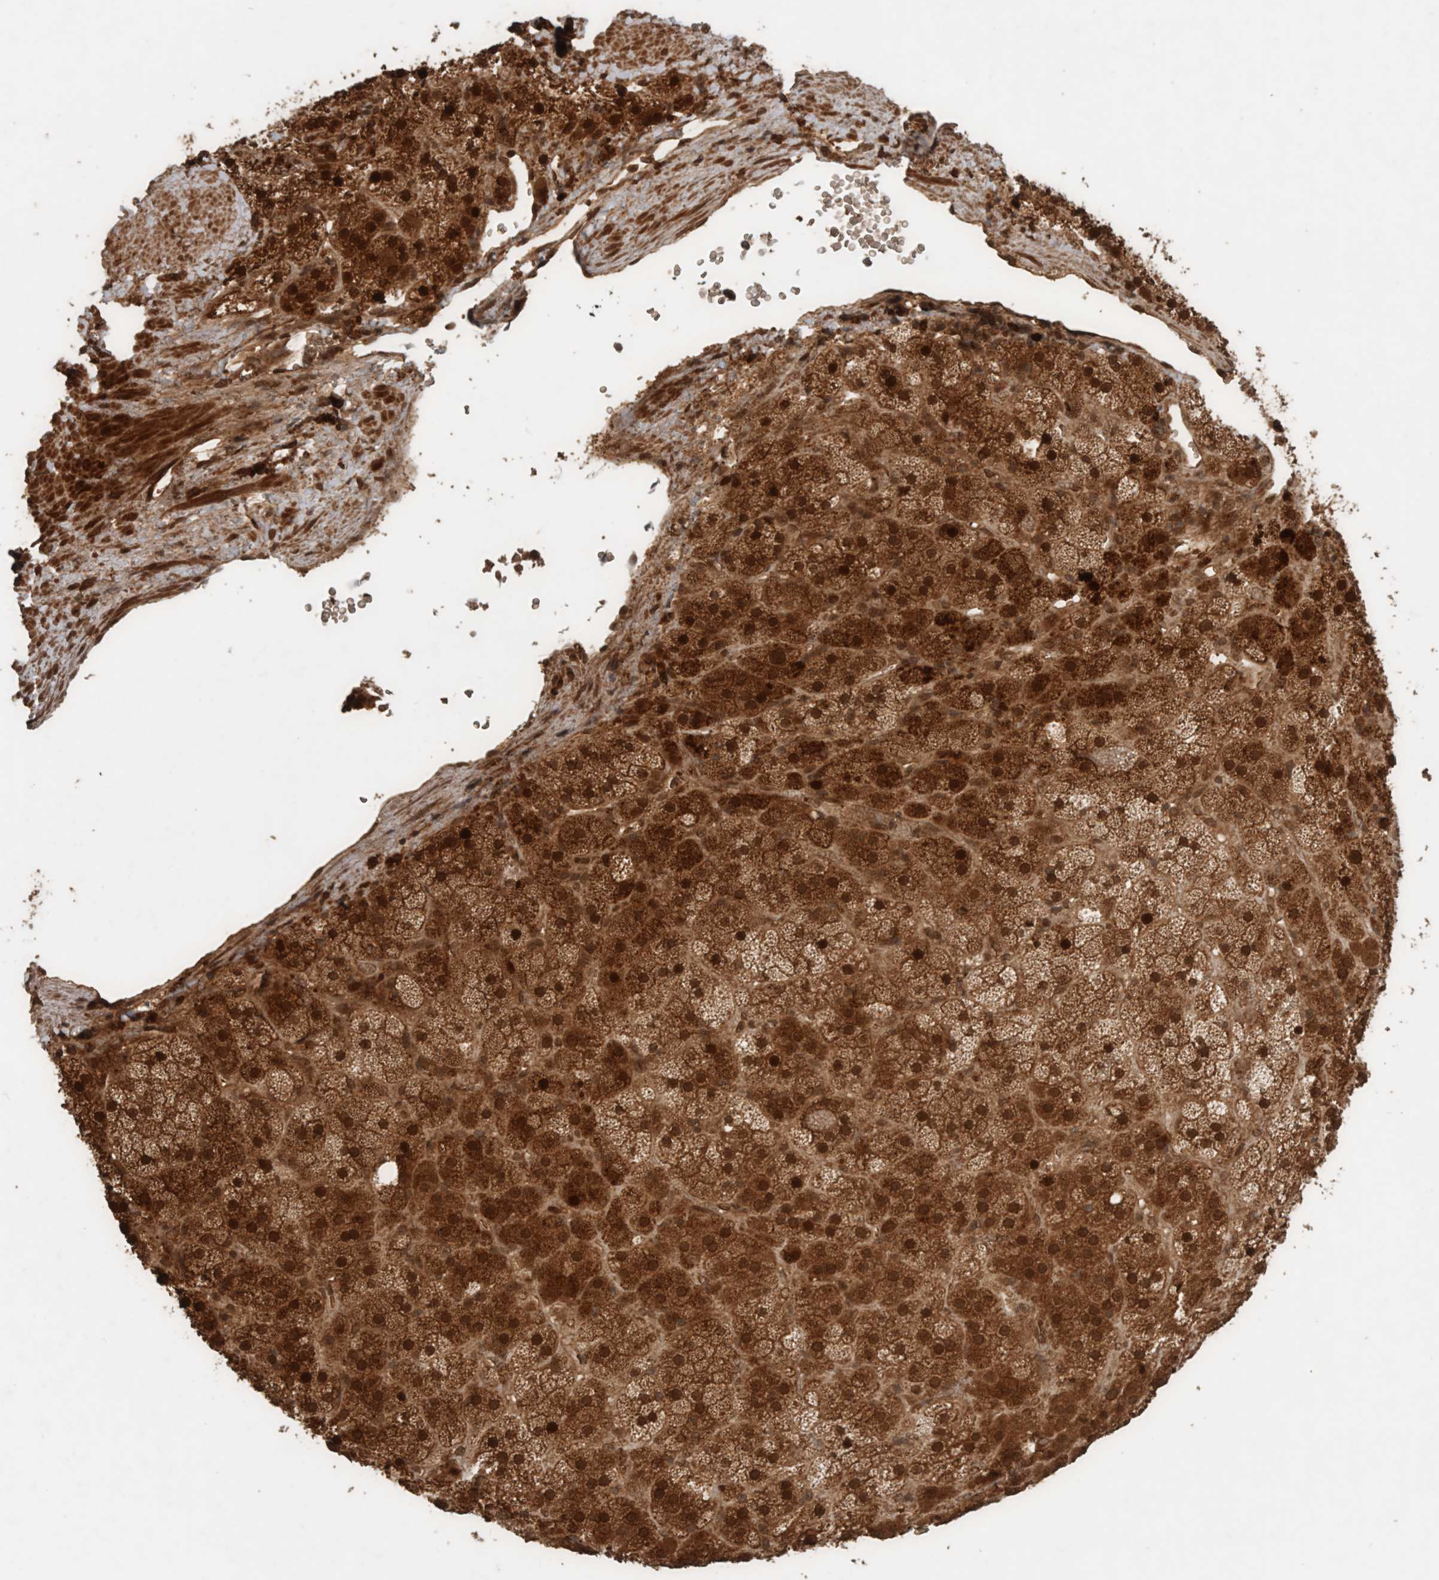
{"staining": {"intensity": "strong", "quantity": ">75%", "location": "cytoplasmic/membranous,nuclear"}, "tissue": "adrenal gland", "cell_type": "Glandular cells", "image_type": "normal", "snomed": [{"axis": "morphology", "description": "Normal tissue, NOS"}, {"axis": "topography", "description": "Adrenal gland"}], "caption": "Protein expression analysis of unremarkable human adrenal gland reveals strong cytoplasmic/membranous,nuclear positivity in about >75% of glandular cells.", "gene": "CNTROB", "patient": {"sex": "male", "age": 57}}